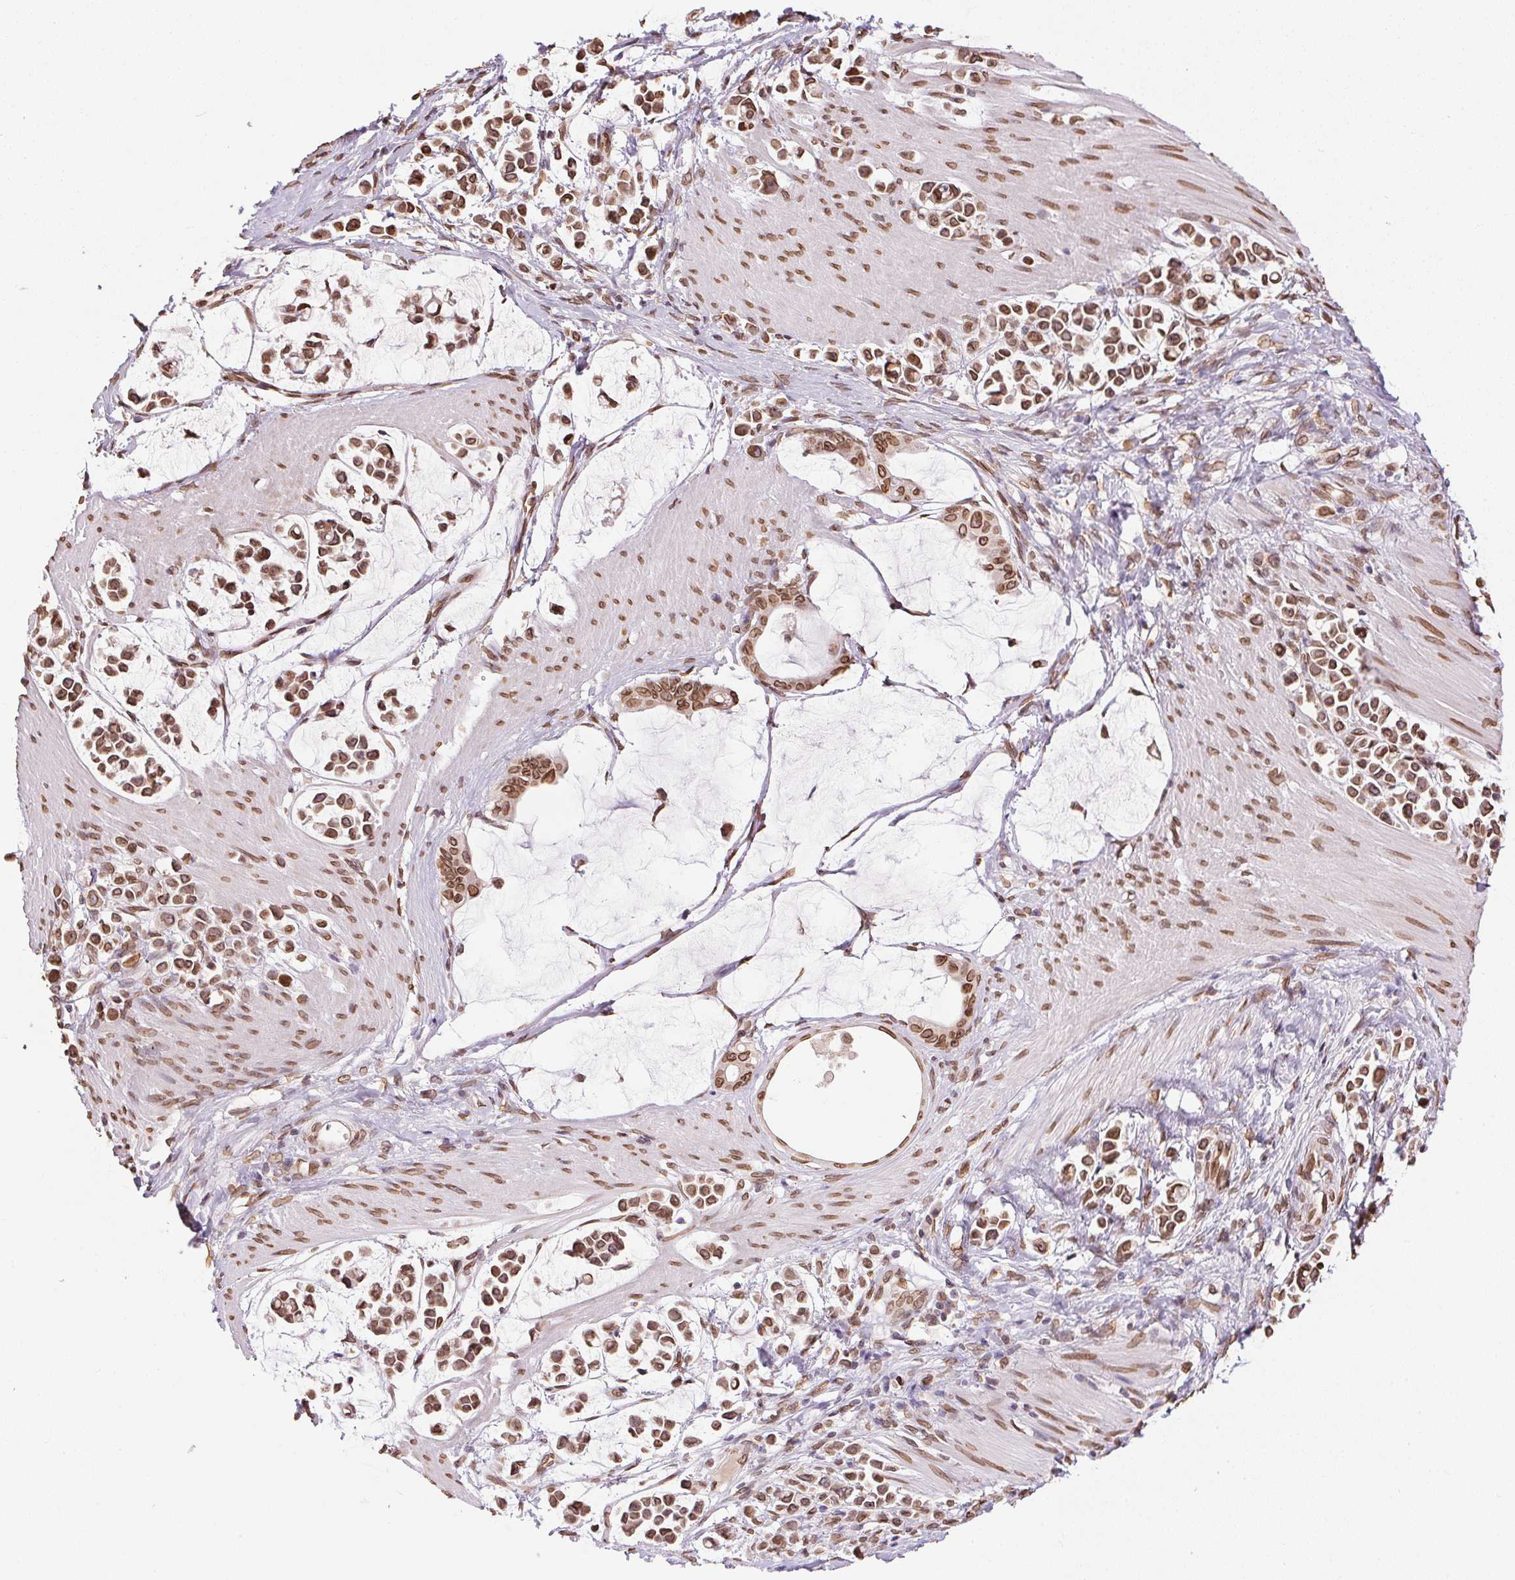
{"staining": {"intensity": "moderate", "quantity": ">75%", "location": "cytoplasmic/membranous,nuclear"}, "tissue": "stomach cancer", "cell_type": "Tumor cells", "image_type": "cancer", "snomed": [{"axis": "morphology", "description": "Adenocarcinoma, NOS"}, {"axis": "topography", "description": "Stomach"}], "caption": "Immunohistochemistry (IHC) staining of stomach cancer, which demonstrates medium levels of moderate cytoplasmic/membranous and nuclear staining in approximately >75% of tumor cells indicating moderate cytoplasmic/membranous and nuclear protein positivity. The staining was performed using DAB (brown) for protein detection and nuclei were counterstained in hematoxylin (blue).", "gene": "TMEM175", "patient": {"sex": "male", "age": 82}}